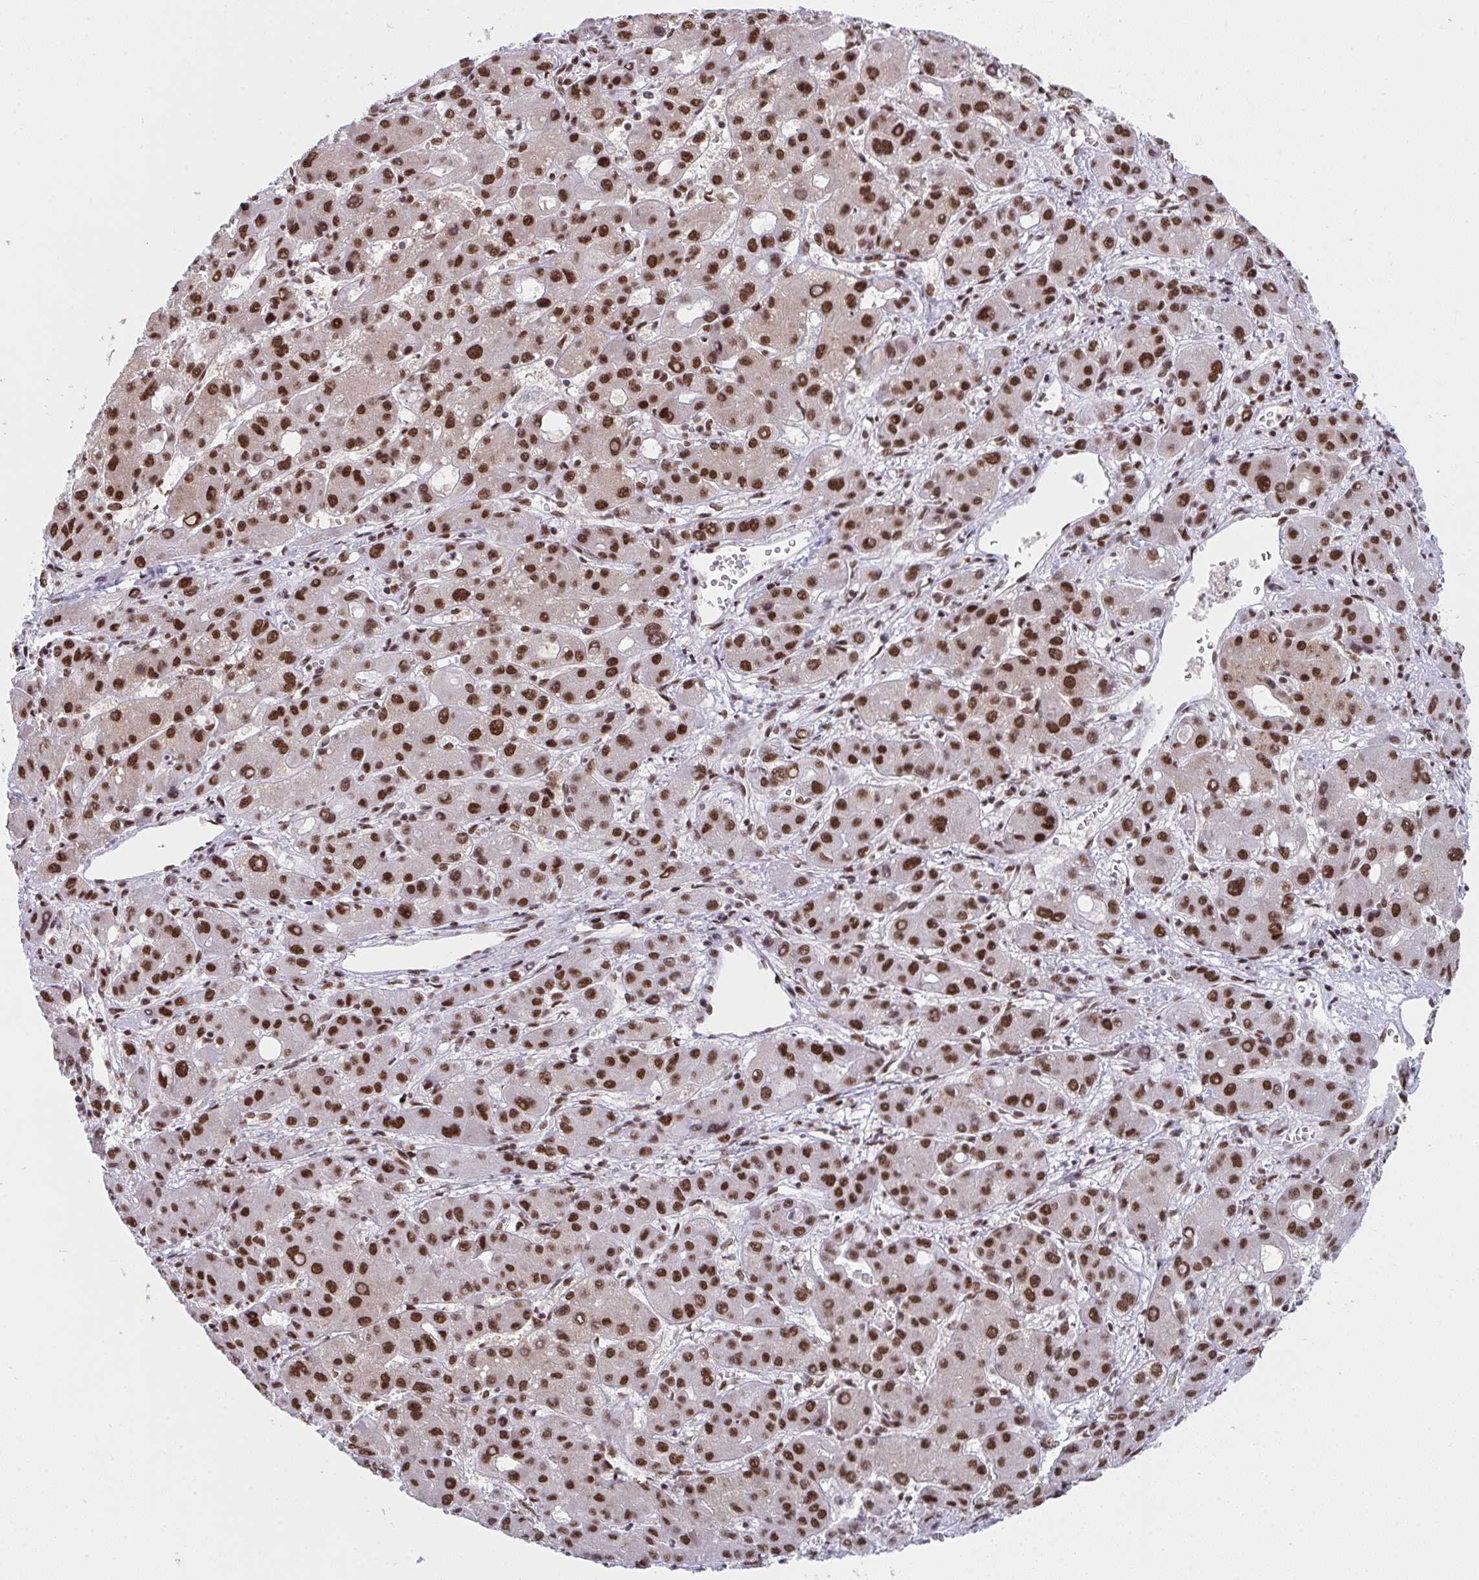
{"staining": {"intensity": "strong", "quantity": ">75%", "location": "nuclear"}, "tissue": "liver cancer", "cell_type": "Tumor cells", "image_type": "cancer", "snomed": [{"axis": "morphology", "description": "Carcinoma, Hepatocellular, NOS"}, {"axis": "topography", "description": "Liver"}], "caption": "Immunohistochemical staining of human liver hepatocellular carcinoma exhibits strong nuclear protein expression in approximately >75% of tumor cells.", "gene": "SNRNP70", "patient": {"sex": "male", "age": 55}}